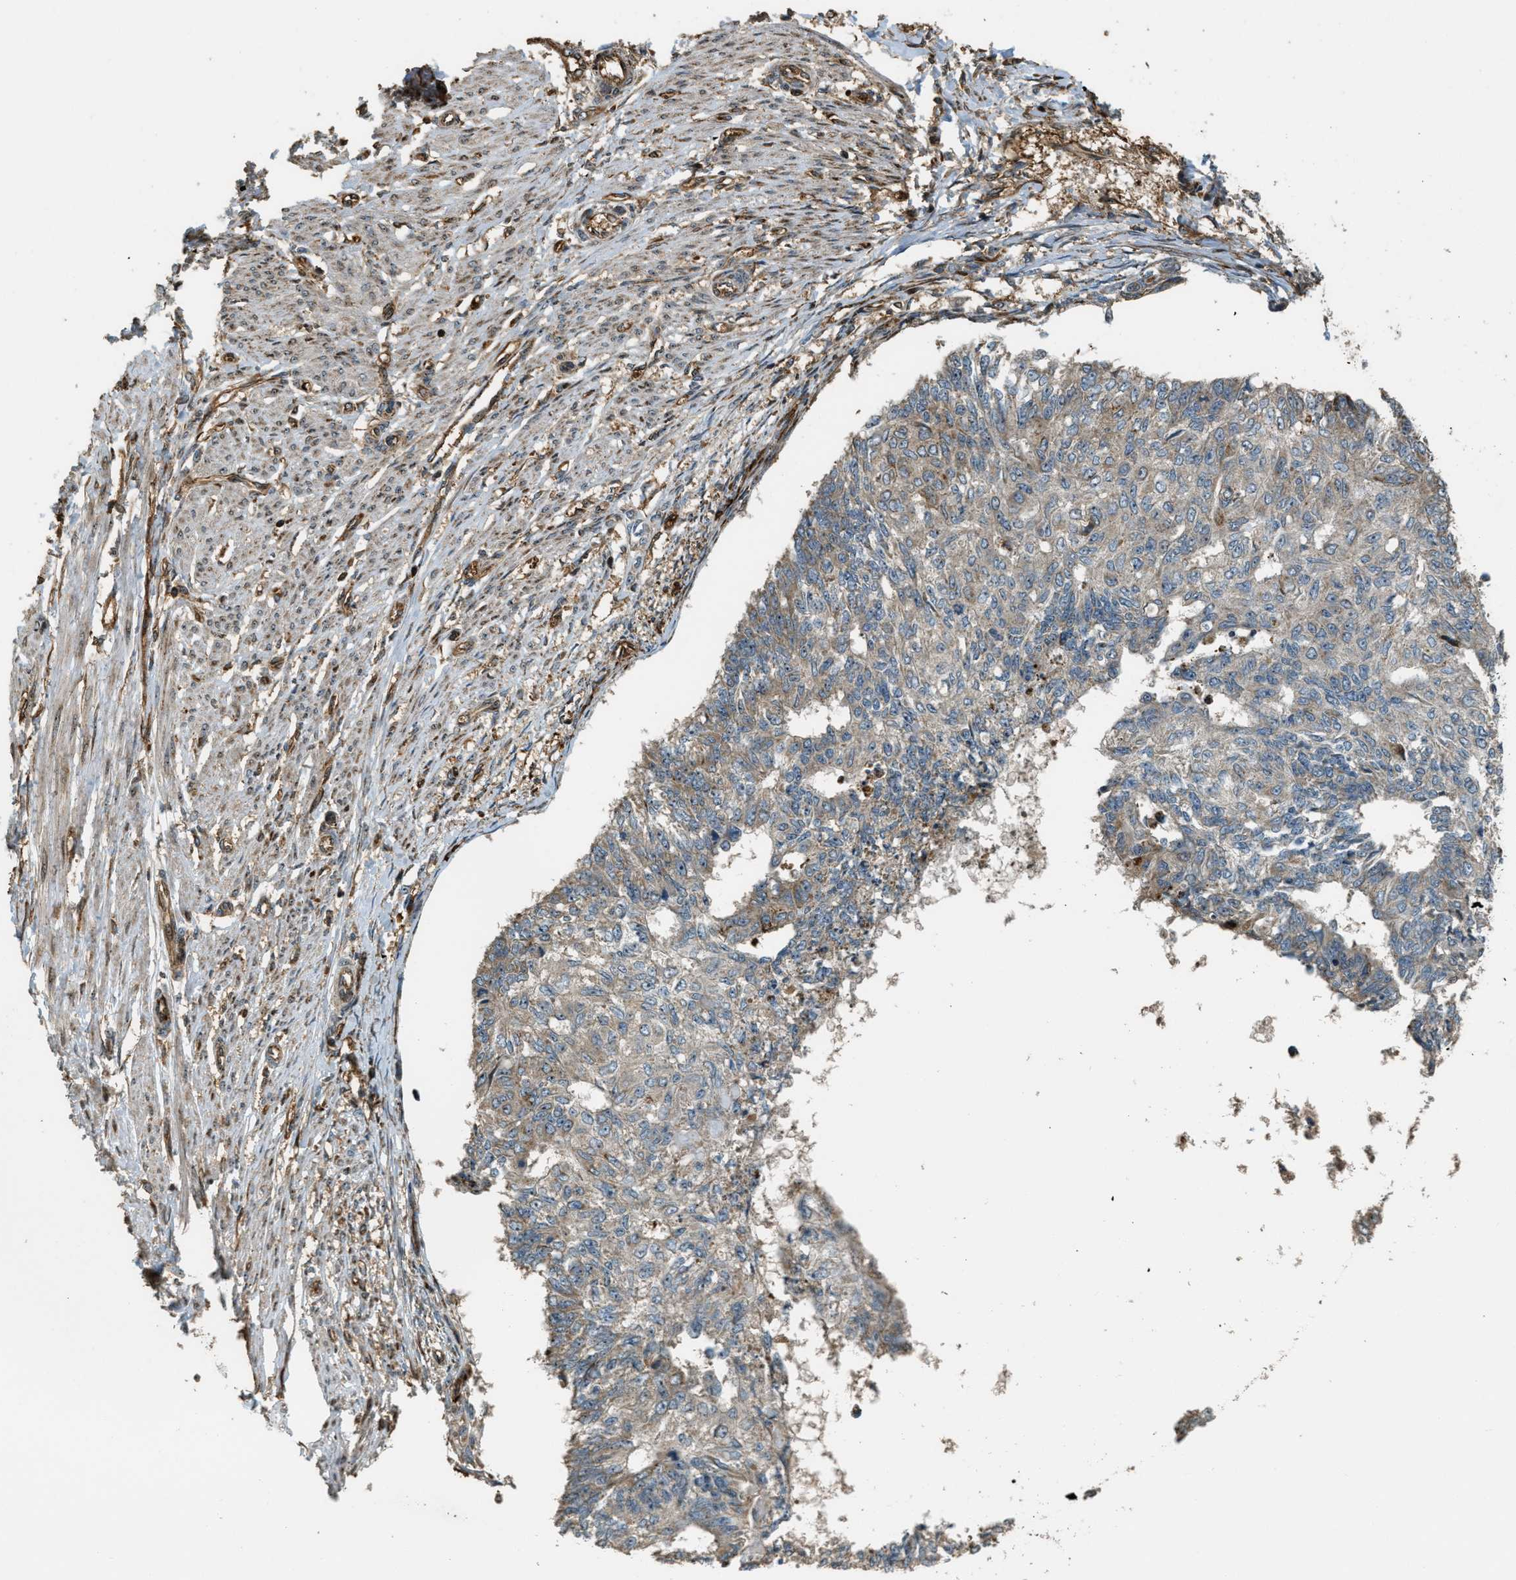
{"staining": {"intensity": "moderate", "quantity": ">75%", "location": "cytoplasmic/membranous"}, "tissue": "endometrial cancer", "cell_type": "Tumor cells", "image_type": "cancer", "snomed": [{"axis": "morphology", "description": "Adenocarcinoma, NOS"}, {"axis": "topography", "description": "Endometrium"}], "caption": "Protein expression analysis of human endometrial adenocarcinoma reveals moderate cytoplasmic/membranous expression in about >75% of tumor cells.", "gene": "LRP12", "patient": {"sex": "female", "age": 32}}